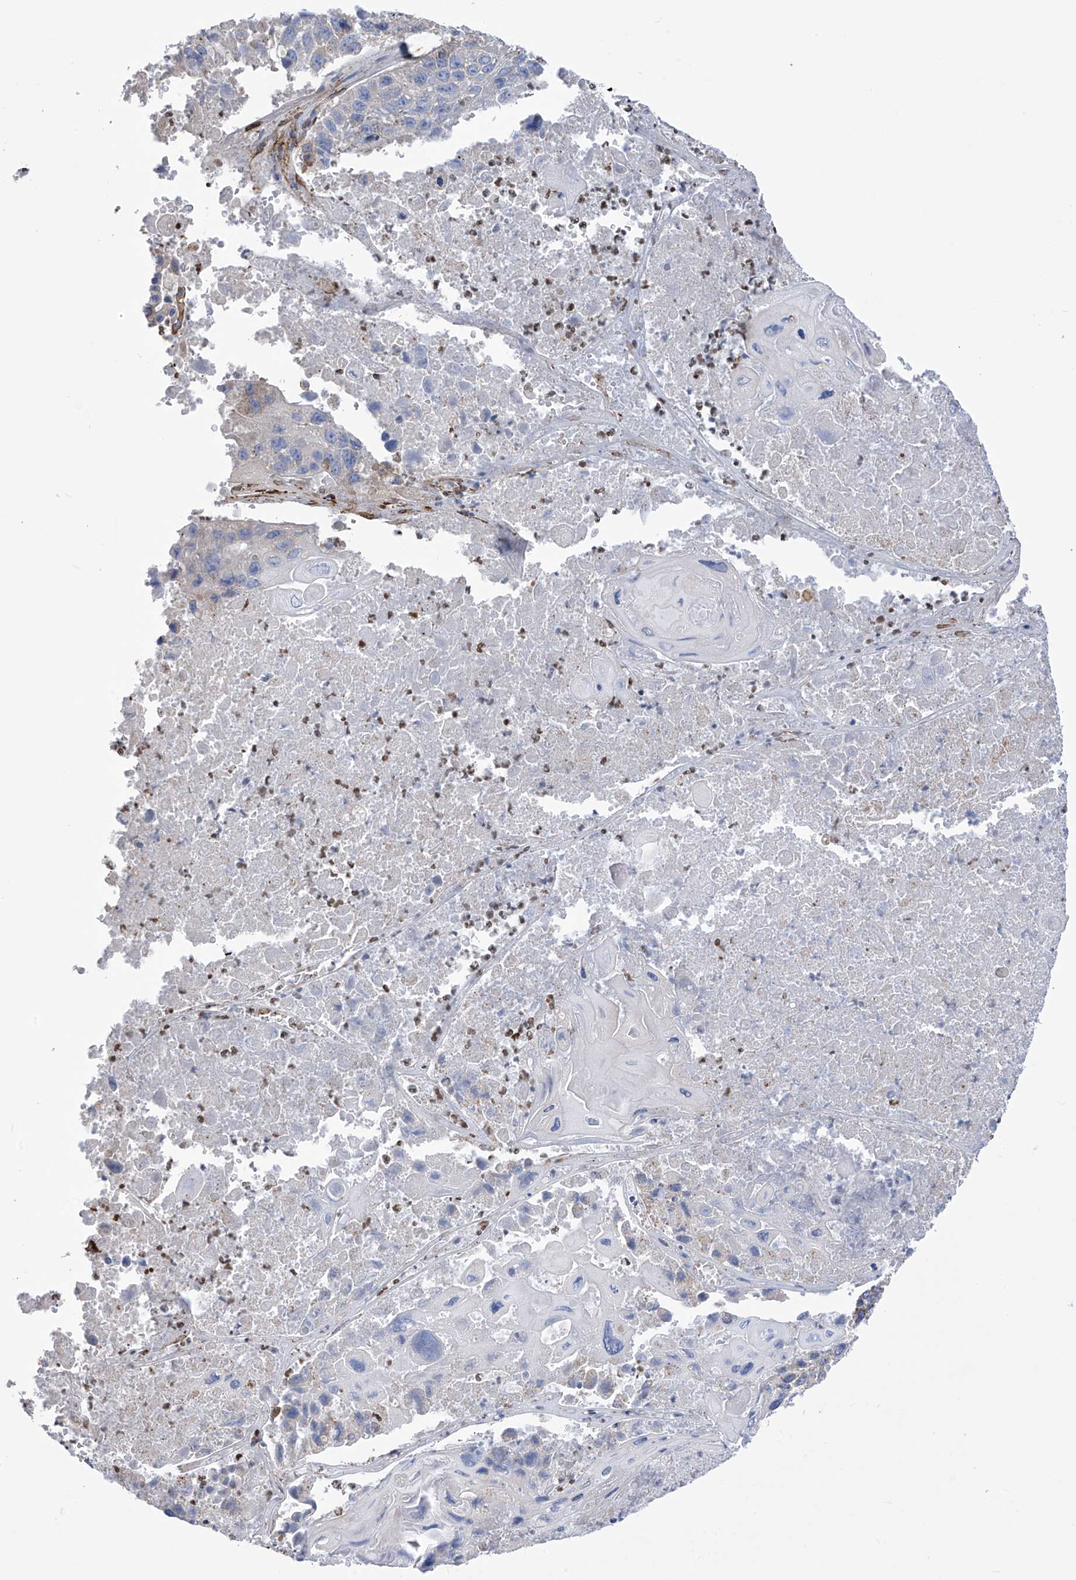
{"staining": {"intensity": "negative", "quantity": "none", "location": "none"}, "tissue": "lung cancer", "cell_type": "Tumor cells", "image_type": "cancer", "snomed": [{"axis": "morphology", "description": "Squamous cell carcinoma, NOS"}, {"axis": "topography", "description": "Lung"}], "caption": "Protein analysis of lung cancer exhibits no significant positivity in tumor cells.", "gene": "UBTD1", "patient": {"sex": "male", "age": 61}}